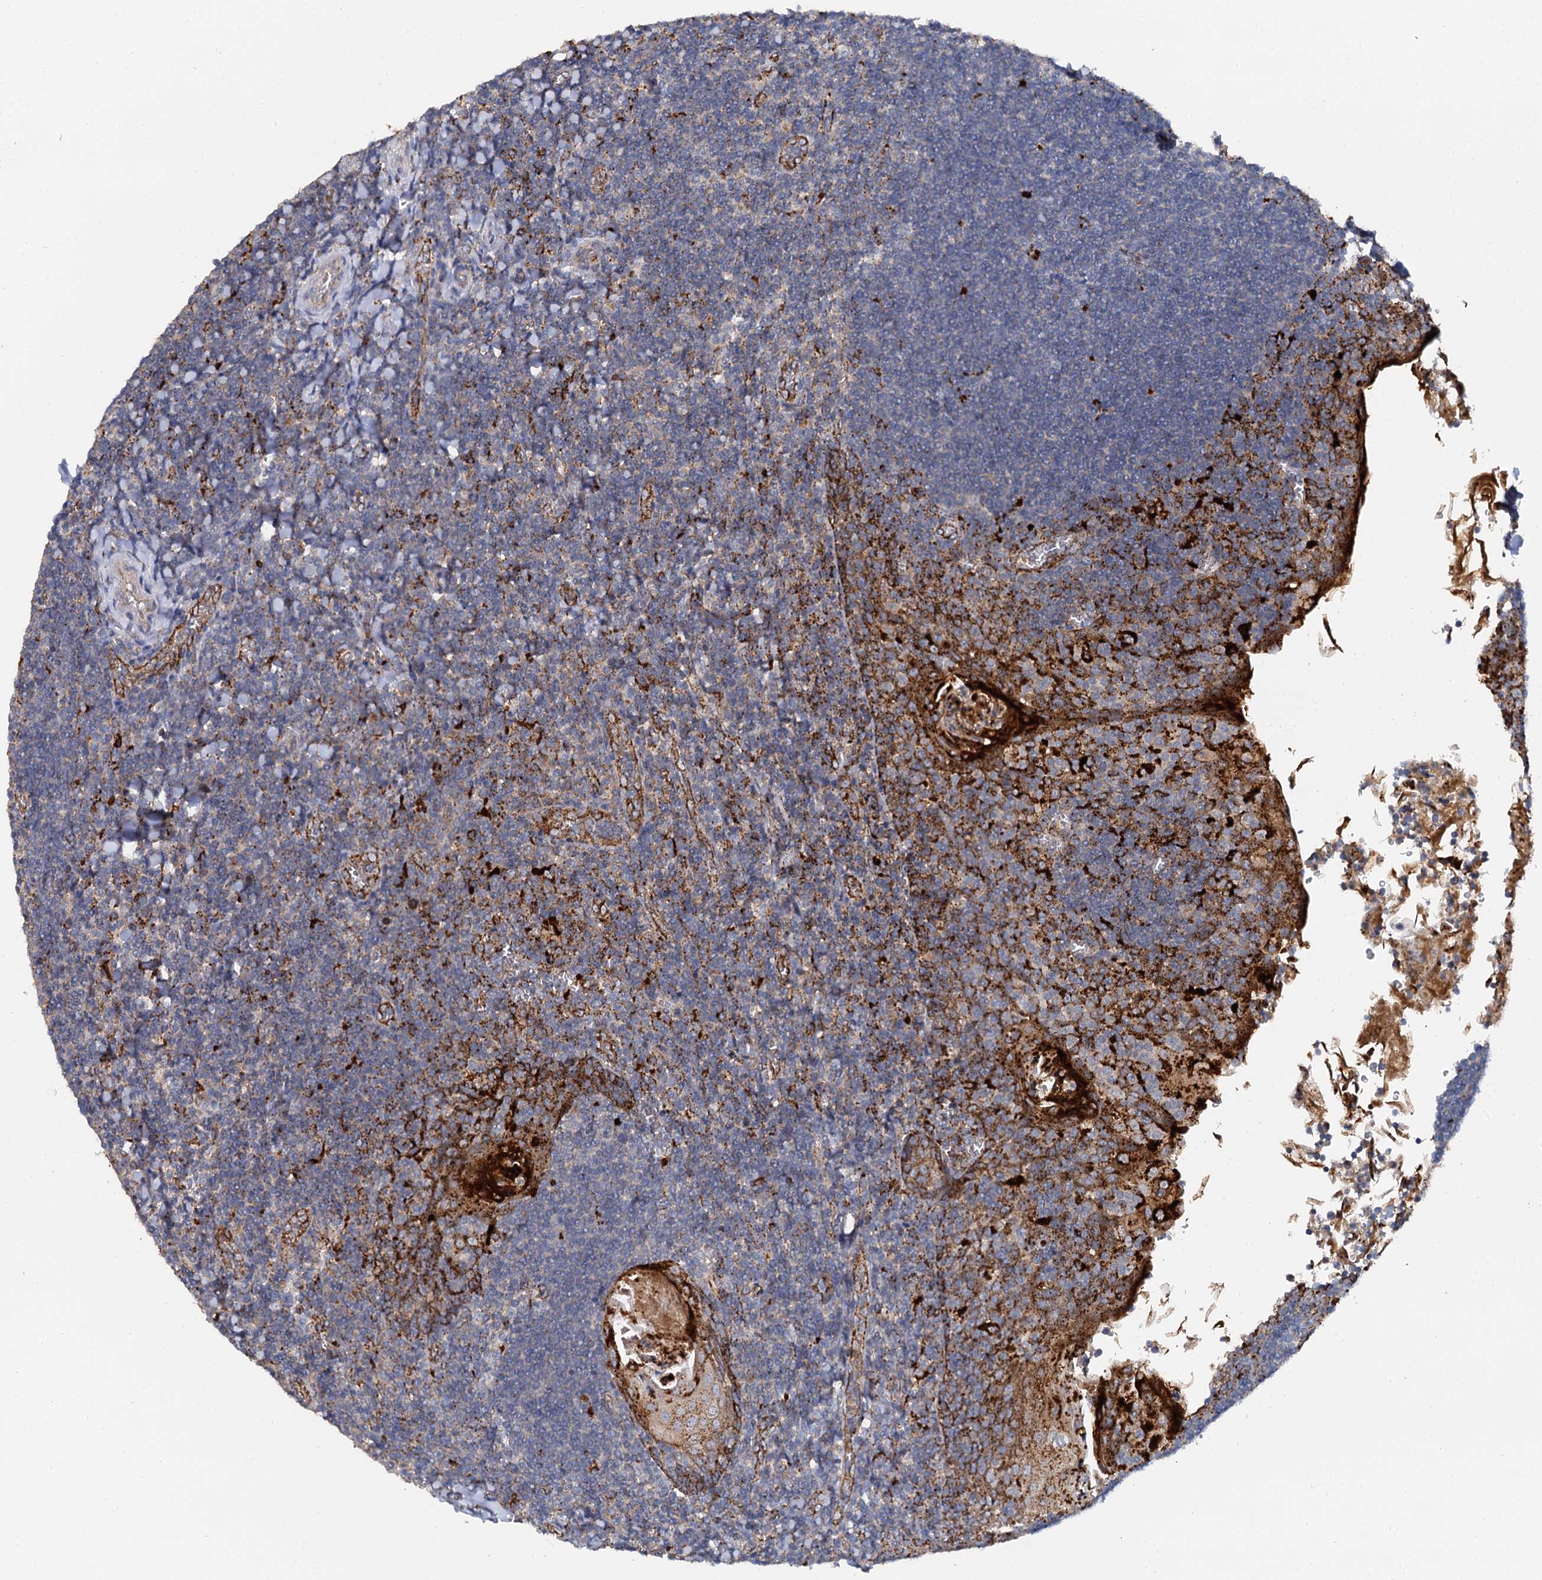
{"staining": {"intensity": "strong", "quantity": "<25%", "location": "cytoplasmic/membranous"}, "tissue": "tonsil", "cell_type": "Germinal center cells", "image_type": "normal", "snomed": [{"axis": "morphology", "description": "Normal tissue, NOS"}, {"axis": "topography", "description": "Tonsil"}], "caption": "Immunohistochemistry (DAB) staining of benign human tonsil exhibits strong cytoplasmic/membranous protein positivity in approximately <25% of germinal center cells.", "gene": "GBA1", "patient": {"sex": "male", "age": 27}}